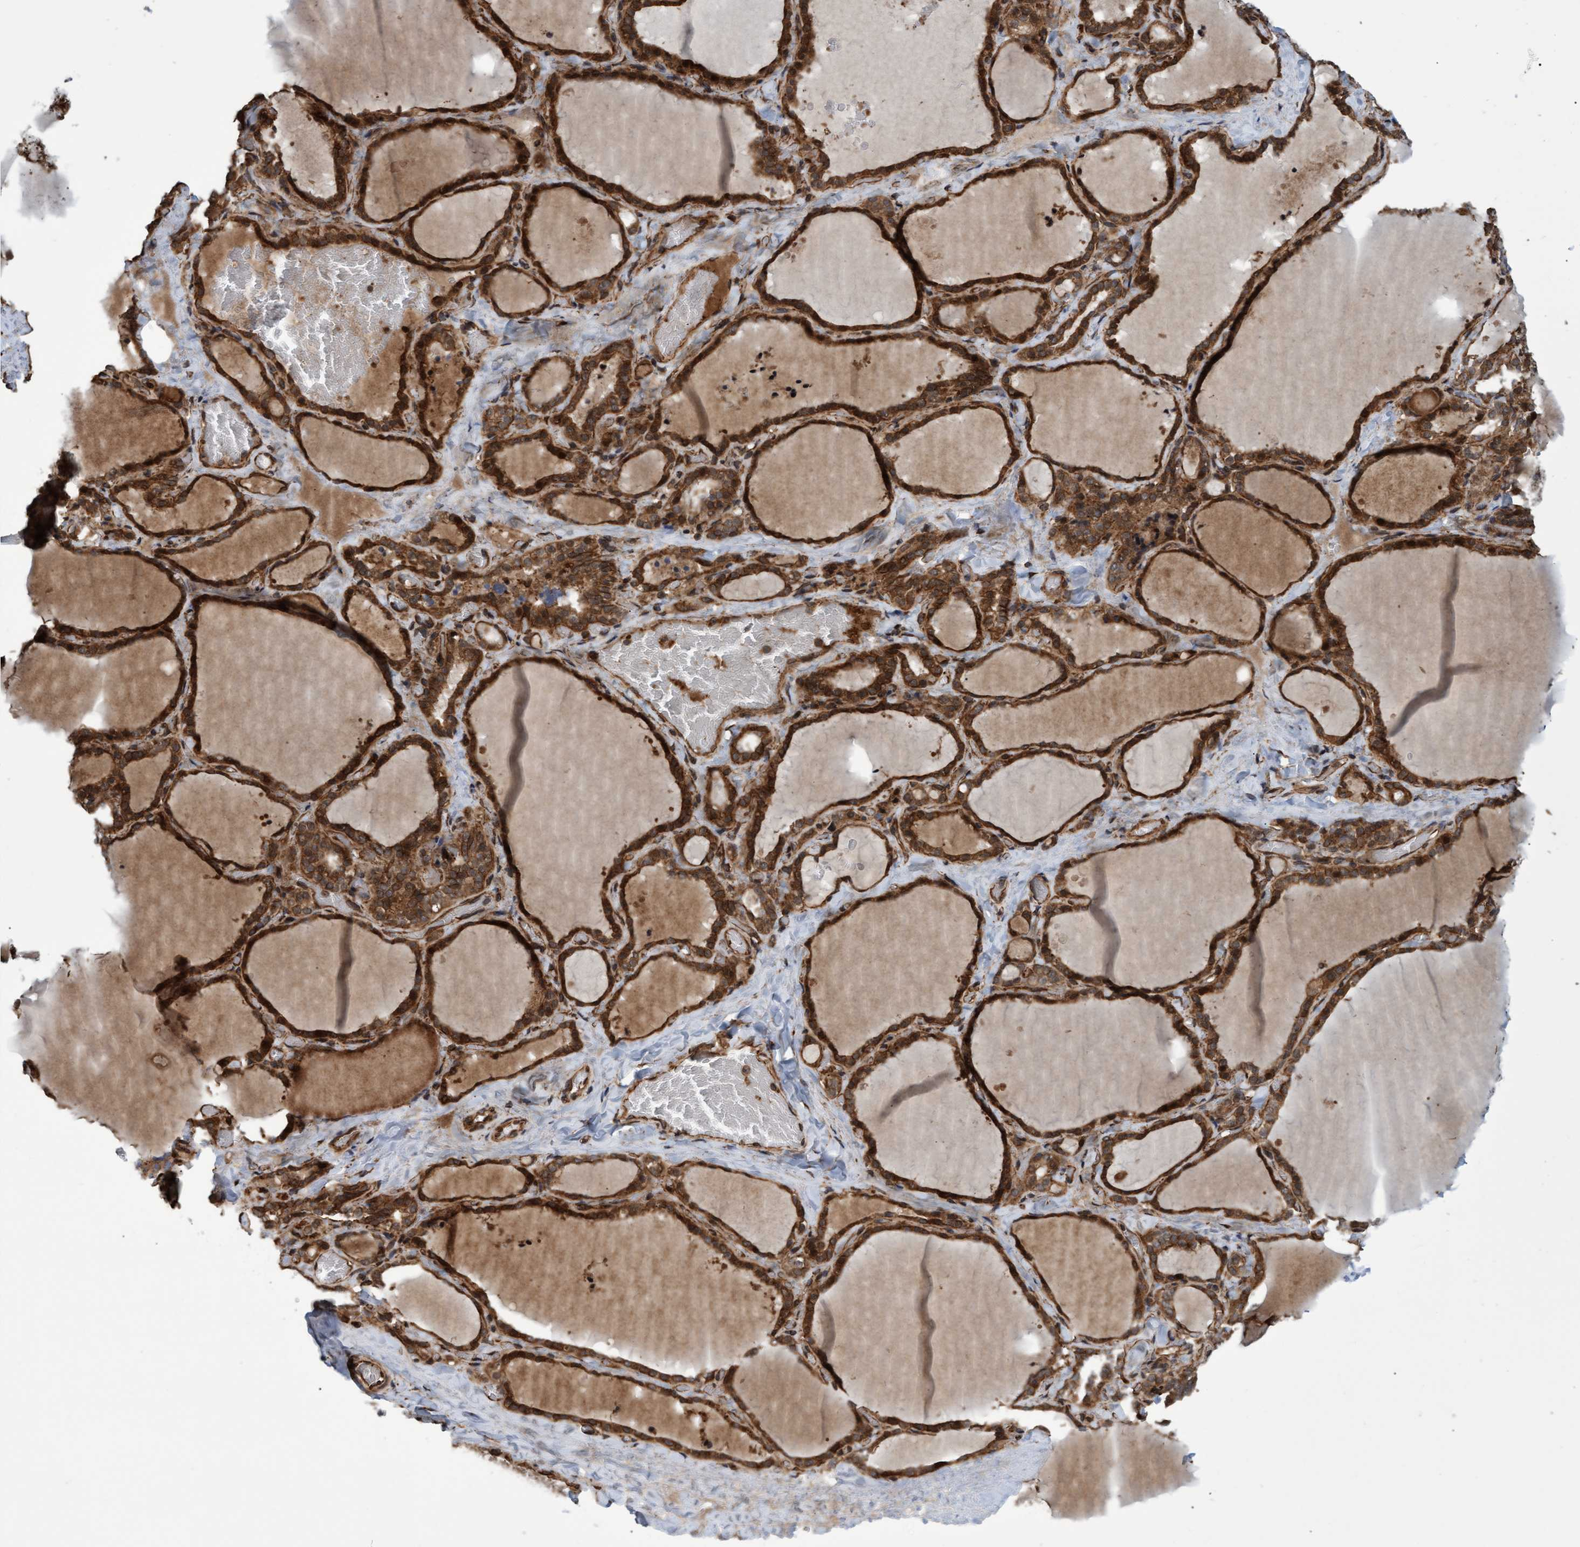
{"staining": {"intensity": "strong", "quantity": ">75%", "location": "cytoplasmic/membranous"}, "tissue": "thyroid gland", "cell_type": "Glandular cells", "image_type": "normal", "snomed": [{"axis": "morphology", "description": "Normal tissue, NOS"}, {"axis": "topography", "description": "Thyroid gland"}], "caption": "A high-resolution histopathology image shows IHC staining of unremarkable thyroid gland, which demonstrates strong cytoplasmic/membranous expression in about >75% of glandular cells. (DAB (3,3'-diaminobenzidine) IHC with brightfield microscopy, high magnification).", "gene": "TNFRSF10B", "patient": {"sex": "female", "age": 22}}